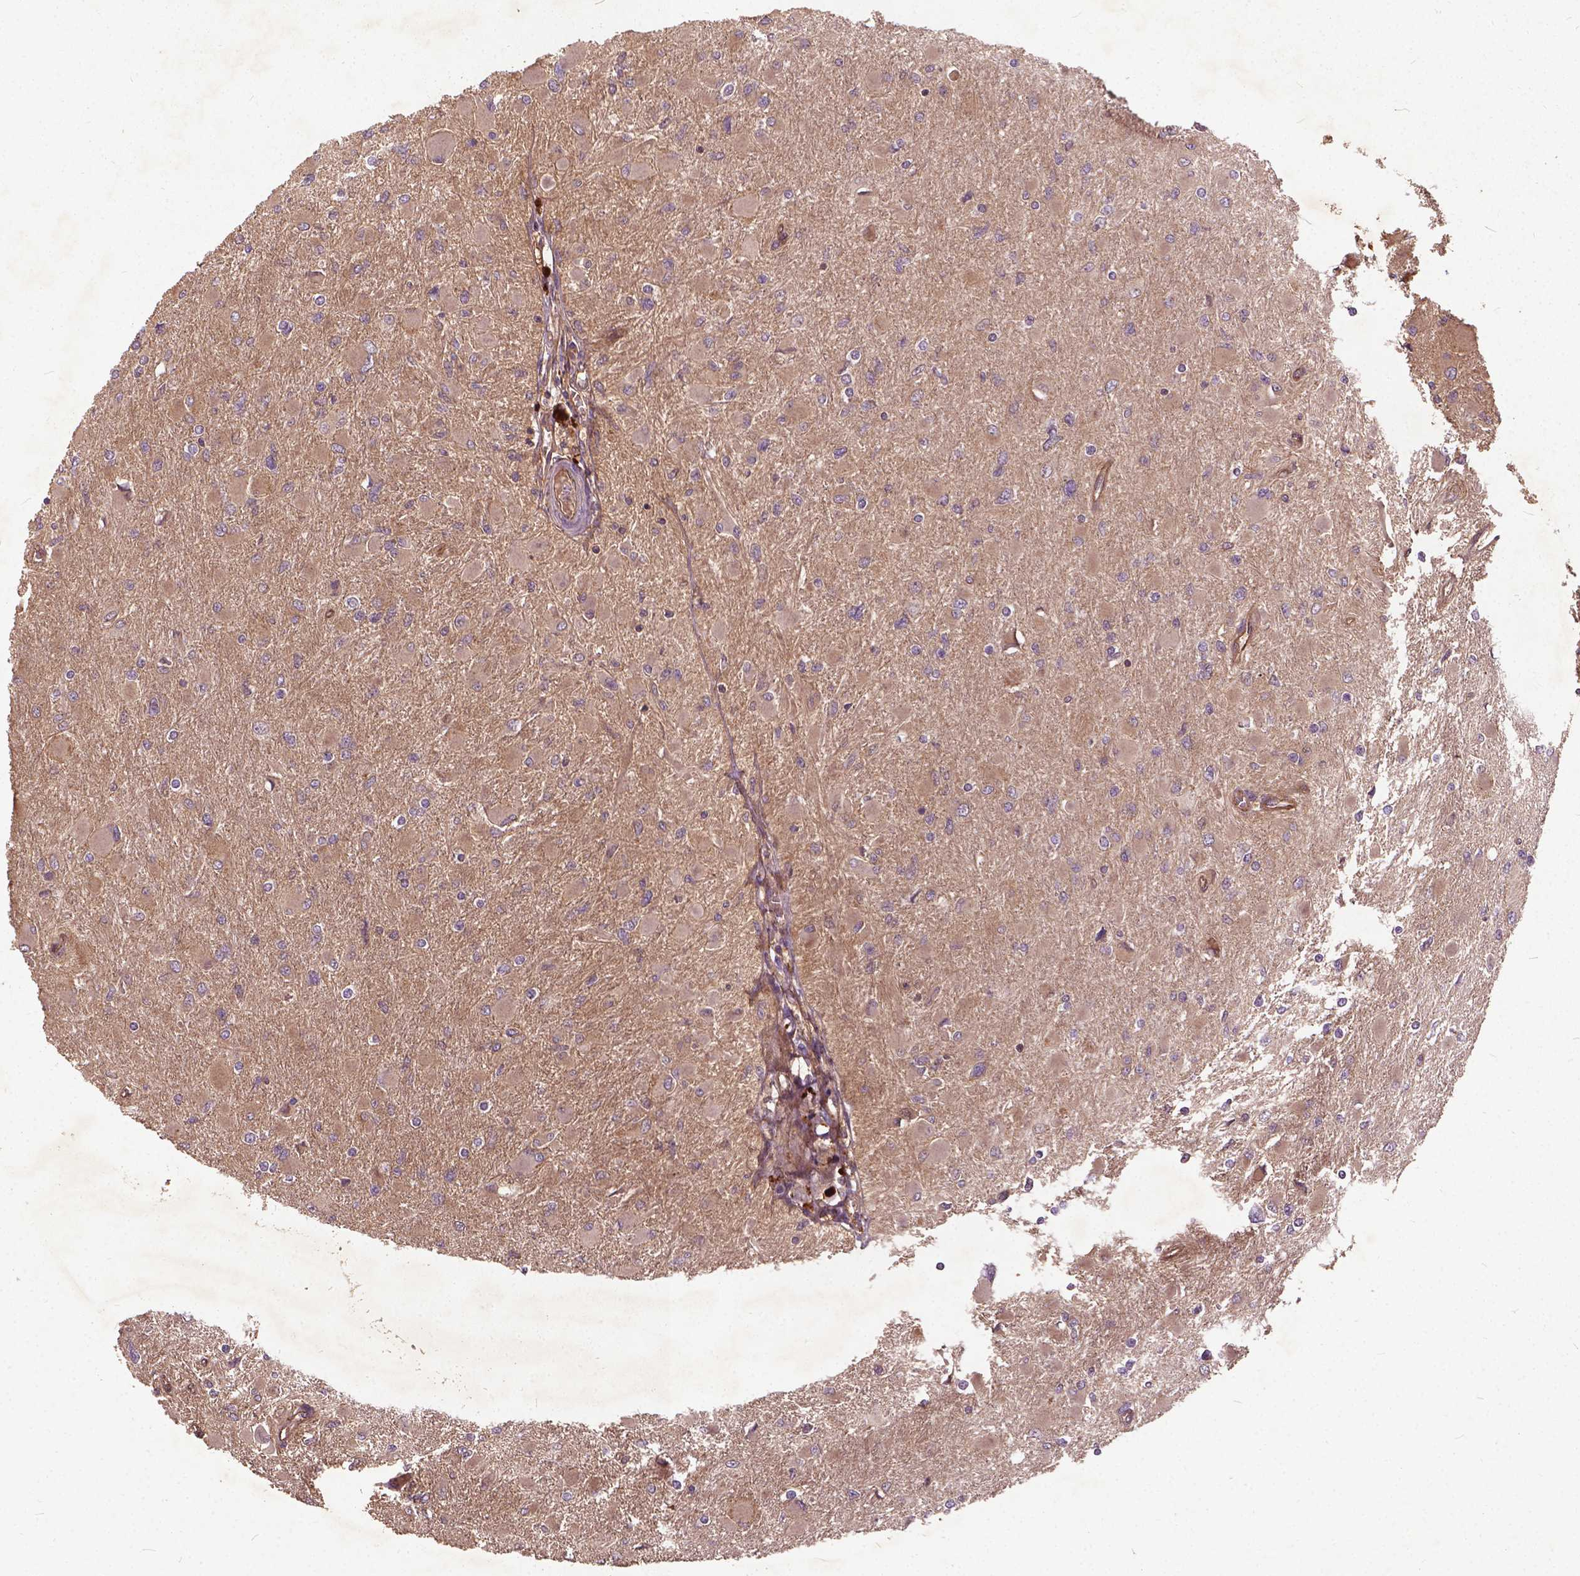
{"staining": {"intensity": "negative", "quantity": "none", "location": "none"}, "tissue": "glioma", "cell_type": "Tumor cells", "image_type": "cancer", "snomed": [{"axis": "morphology", "description": "Glioma, malignant, High grade"}, {"axis": "topography", "description": "Cerebral cortex"}], "caption": "Immunohistochemistry micrograph of neoplastic tissue: glioma stained with DAB demonstrates no significant protein positivity in tumor cells. (DAB immunohistochemistry (IHC) visualized using brightfield microscopy, high magnification).", "gene": "UBXN2A", "patient": {"sex": "female", "age": 36}}